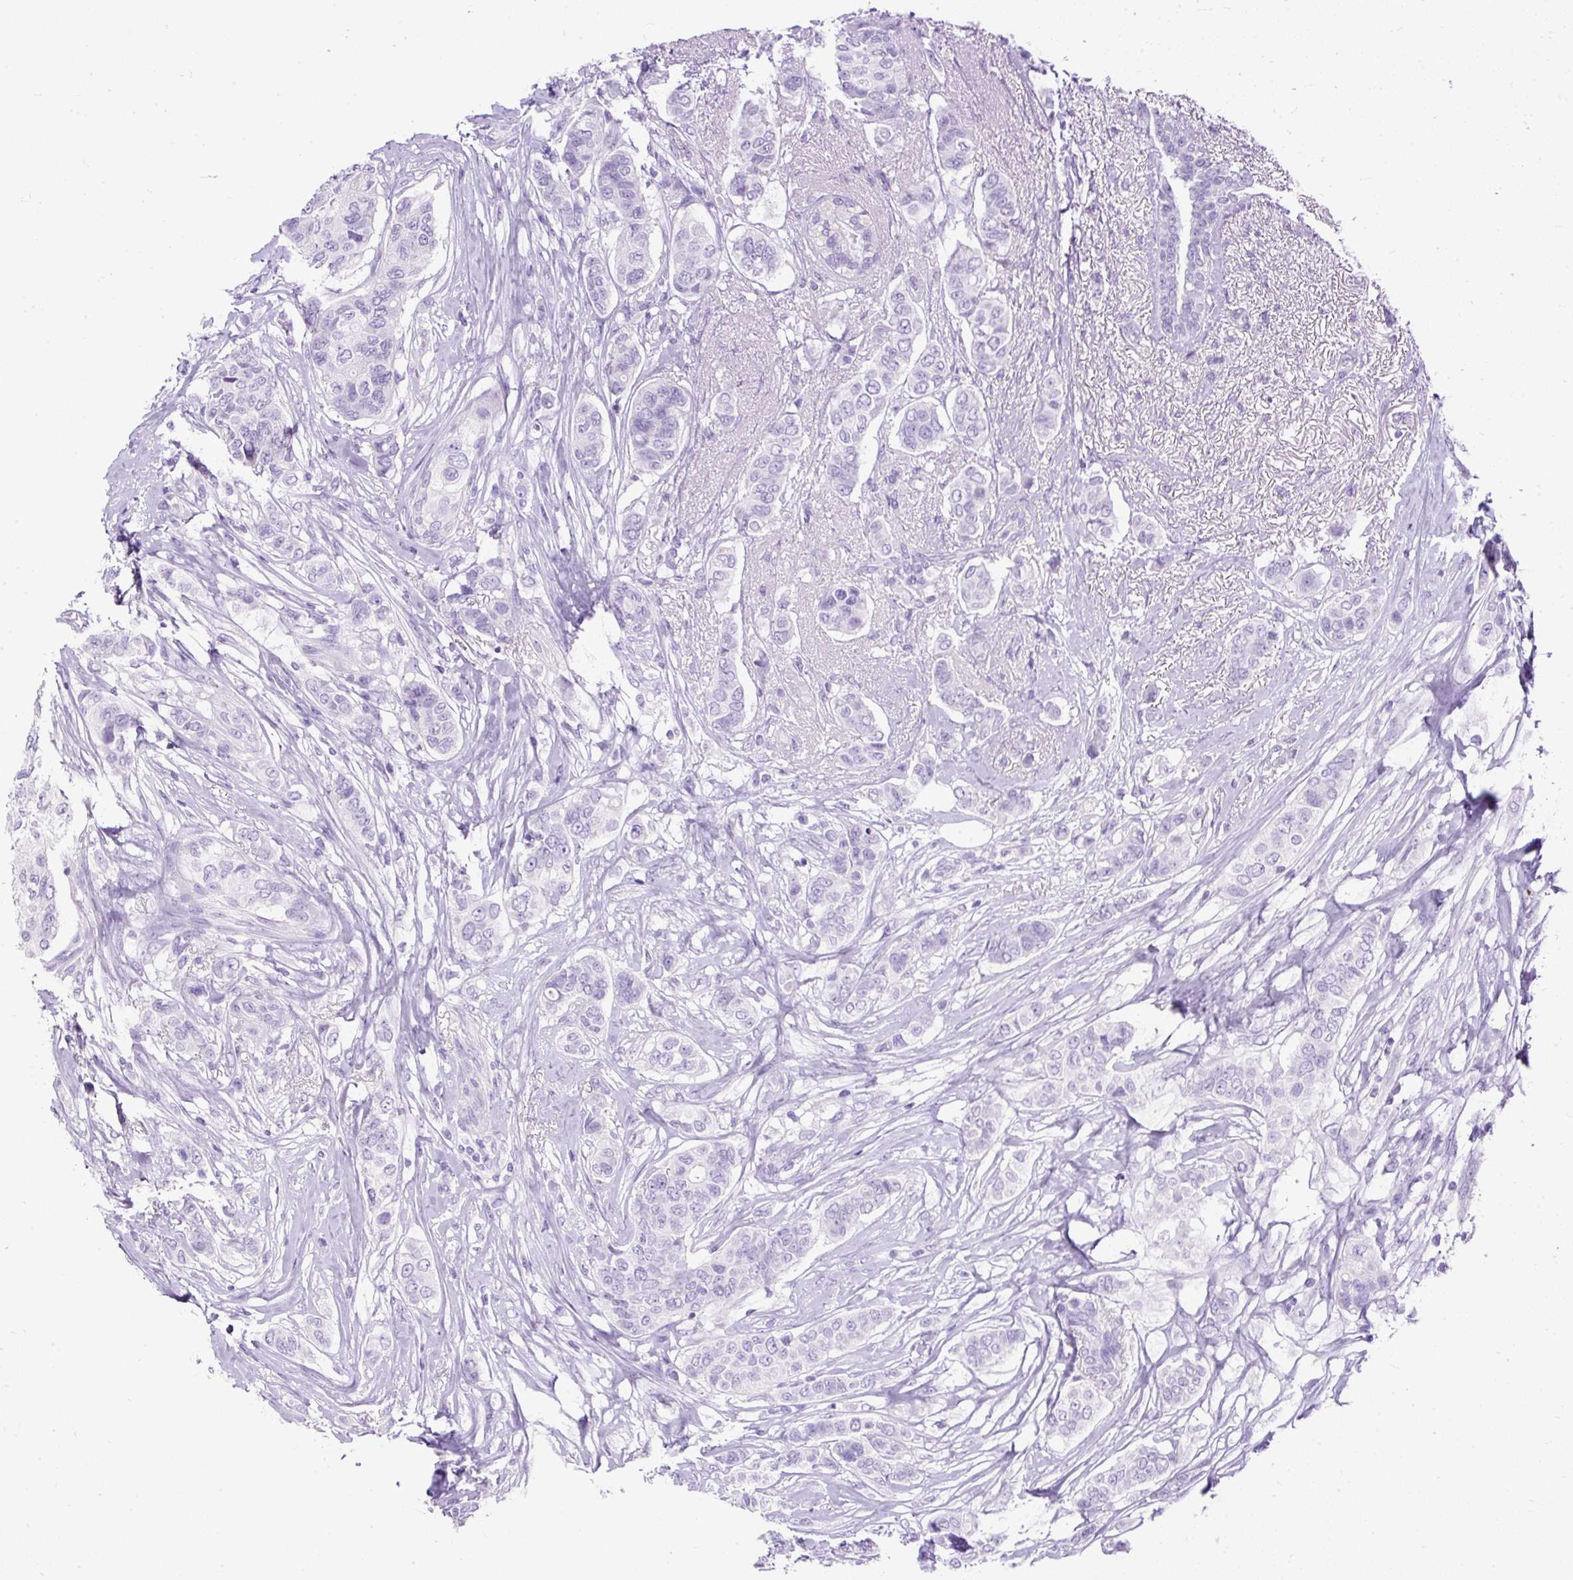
{"staining": {"intensity": "negative", "quantity": "none", "location": "none"}, "tissue": "breast cancer", "cell_type": "Tumor cells", "image_type": "cancer", "snomed": [{"axis": "morphology", "description": "Lobular carcinoma"}, {"axis": "topography", "description": "Breast"}], "caption": "Immunohistochemistry (IHC) histopathology image of human breast lobular carcinoma stained for a protein (brown), which reveals no positivity in tumor cells. (DAB IHC, high magnification).", "gene": "HEY1", "patient": {"sex": "female", "age": 51}}